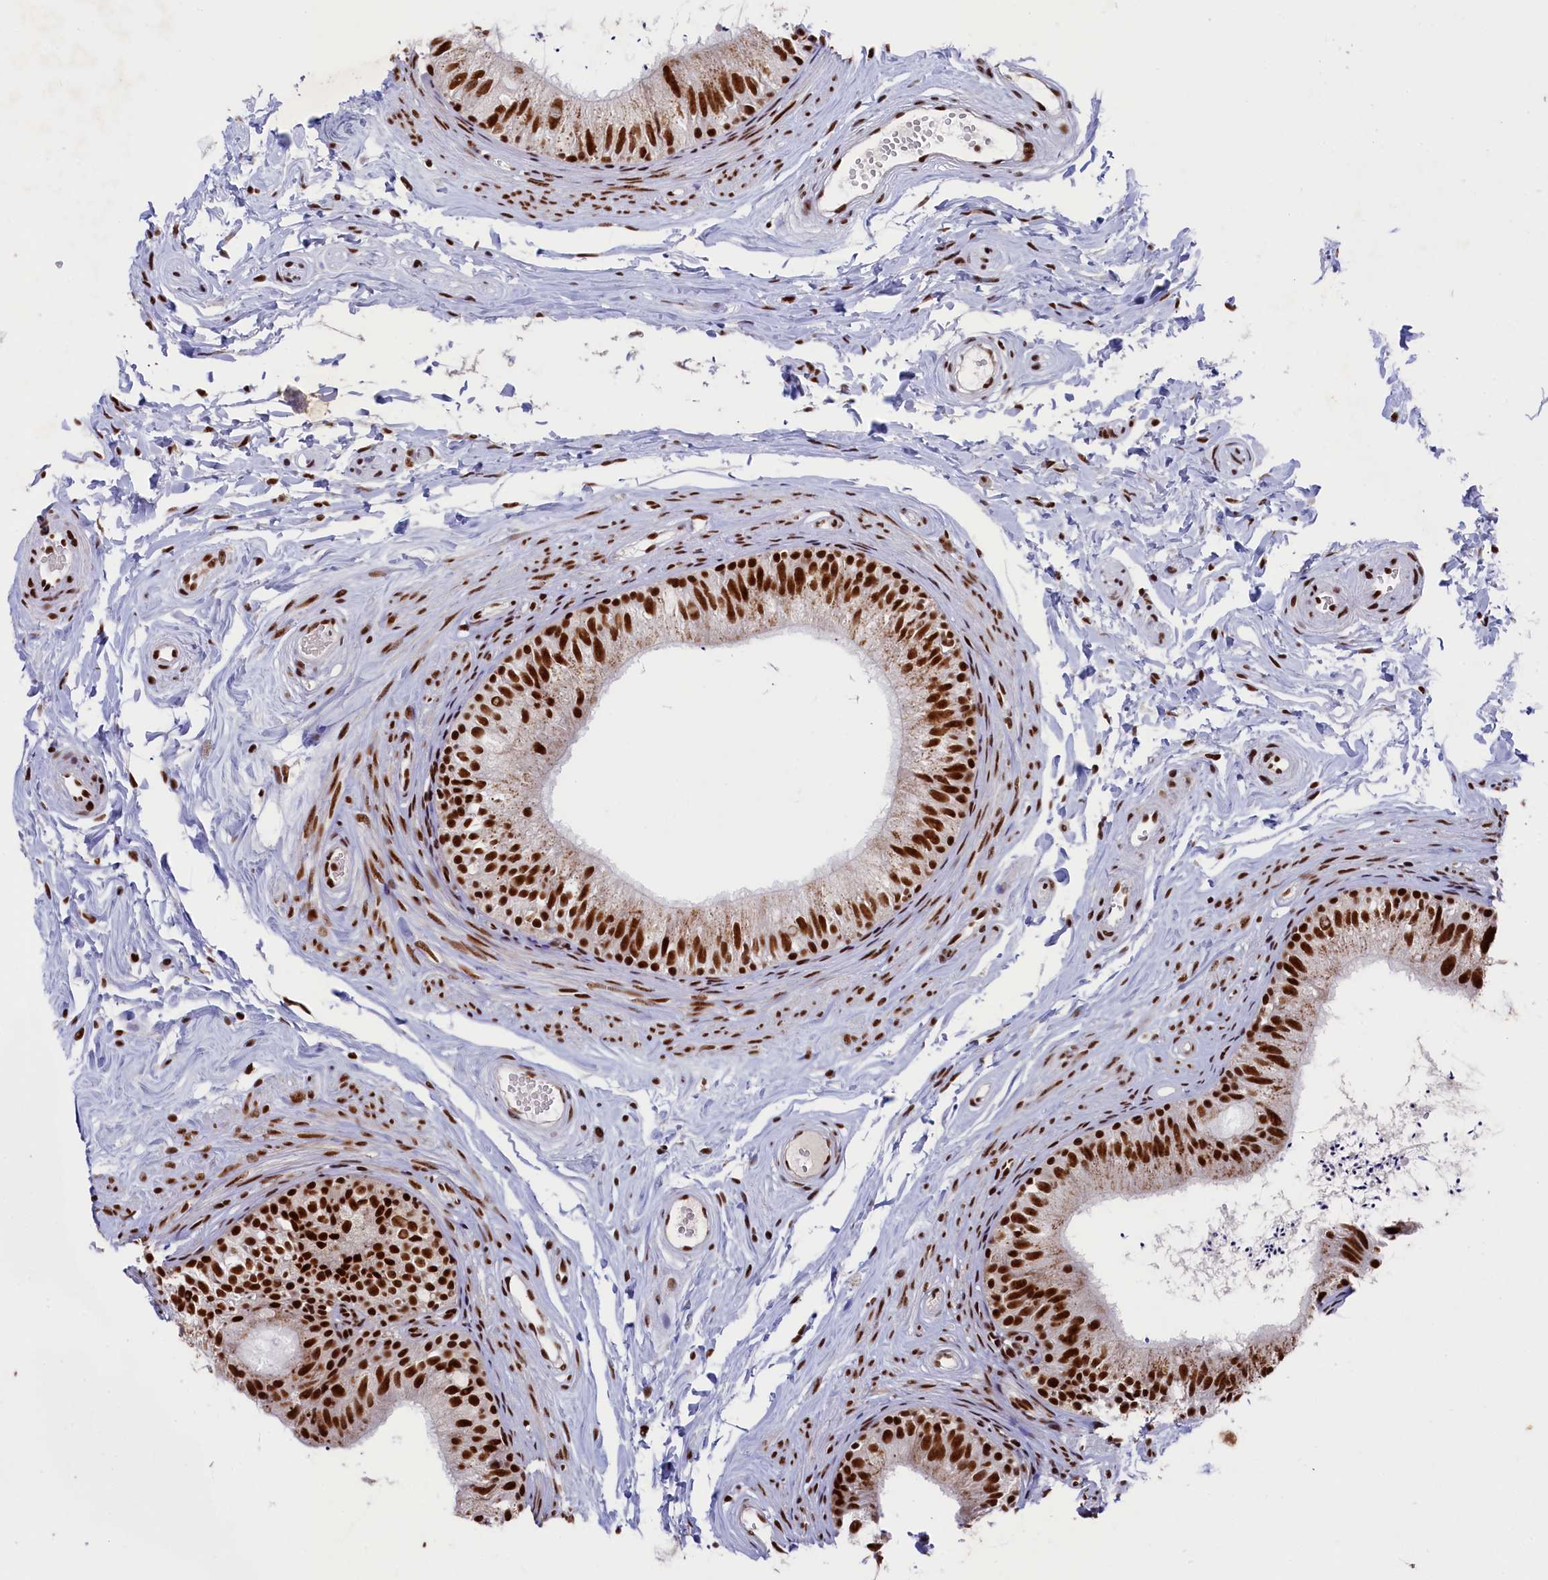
{"staining": {"intensity": "strong", "quantity": ">75%", "location": "cytoplasmic/membranous,nuclear"}, "tissue": "epididymis", "cell_type": "Glandular cells", "image_type": "normal", "snomed": [{"axis": "morphology", "description": "Normal tissue, NOS"}, {"axis": "topography", "description": "Epididymis"}], "caption": "Immunohistochemistry photomicrograph of normal human epididymis stained for a protein (brown), which demonstrates high levels of strong cytoplasmic/membranous,nuclear expression in about >75% of glandular cells.", "gene": "PRPF31", "patient": {"sex": "male", "age": 56}}